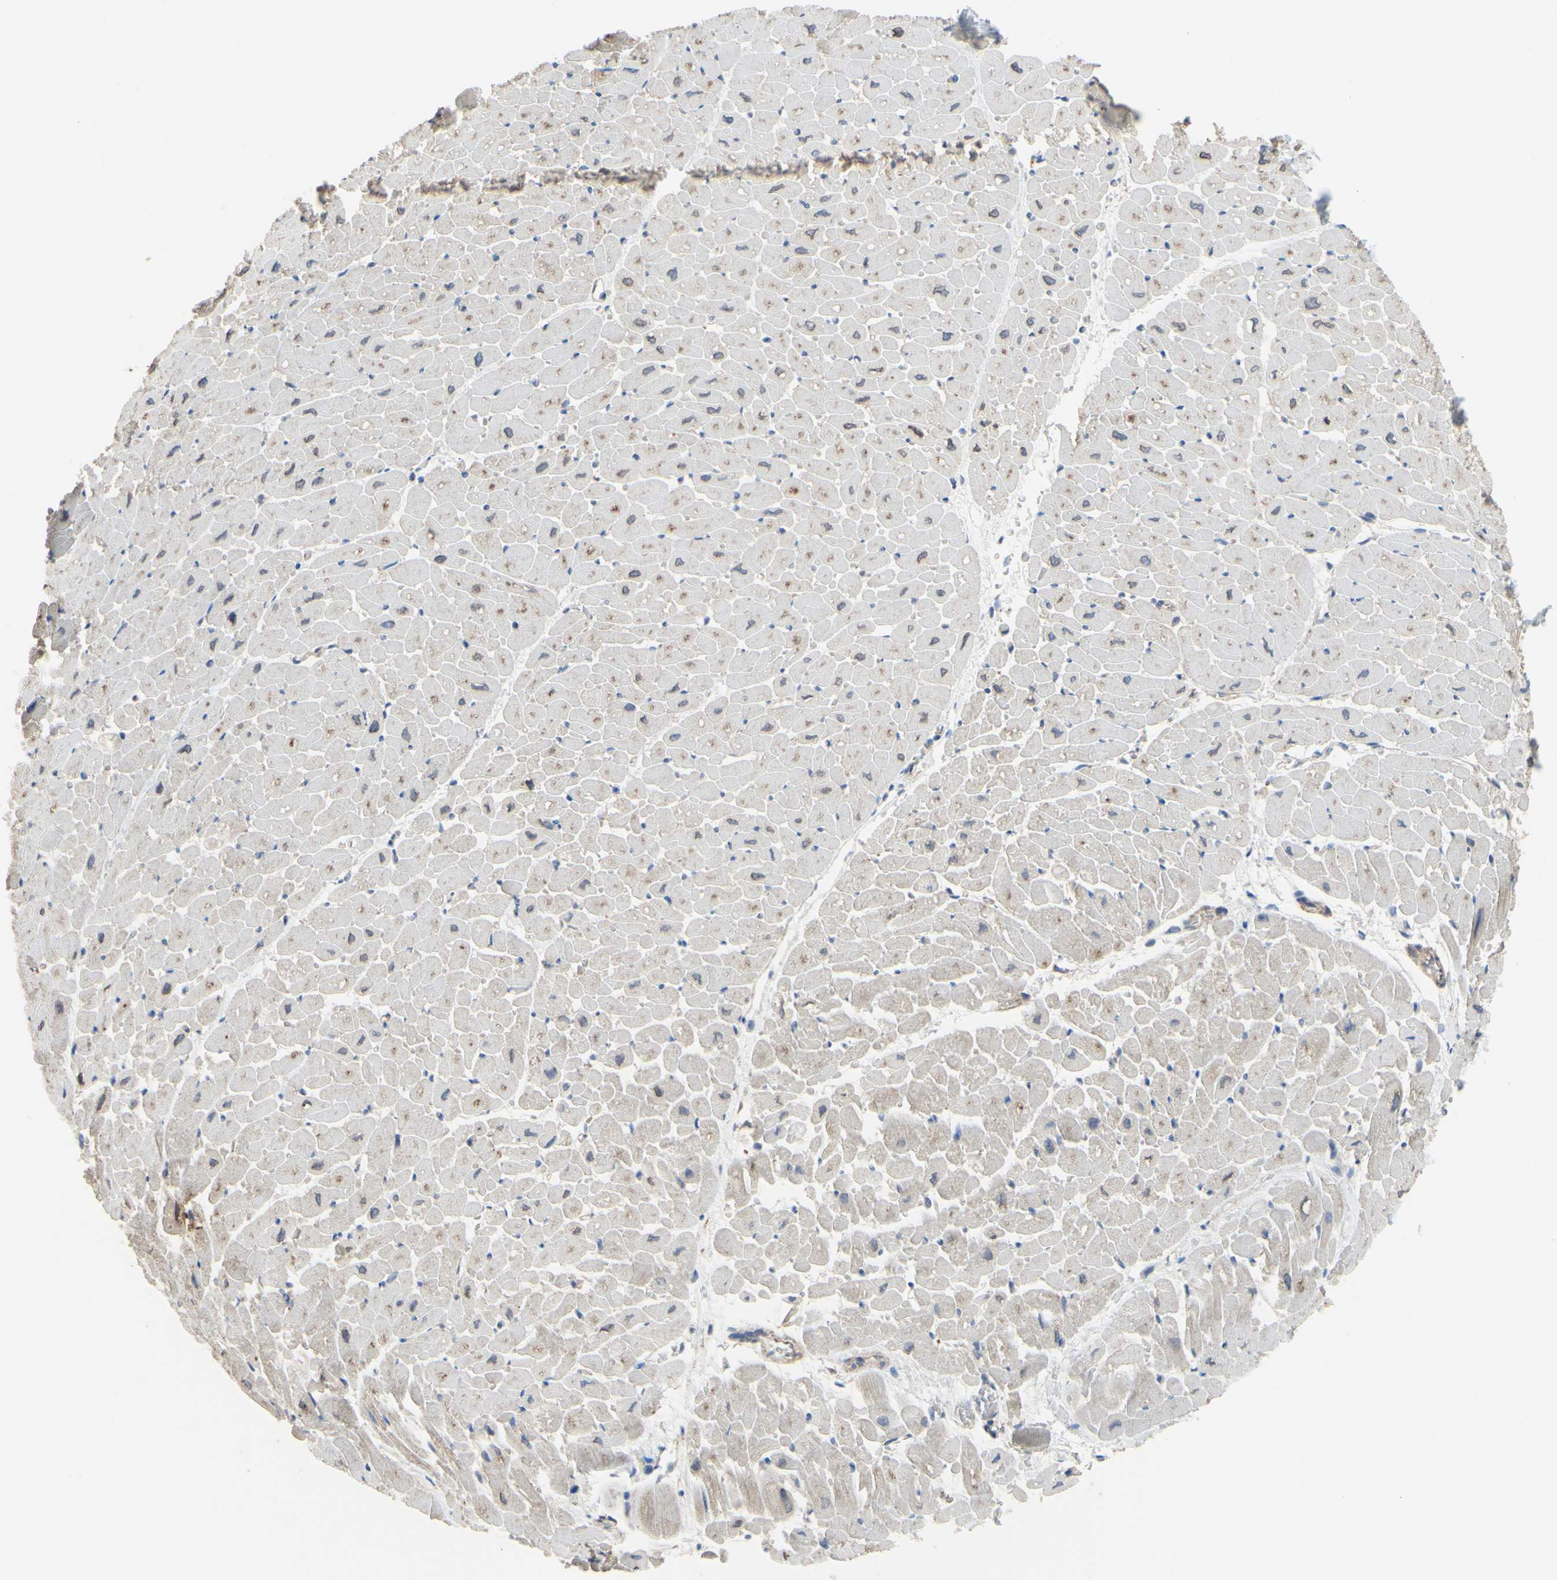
{"staining": {"intensity": "weak", "quantity": ">75%", "location": "cytoplasmic/membranous"}, "tissue": "heart muscle", "cell_type": "Cardiomyocytes", "image_type": "normal", "snomed": [{"axis": "morphology", "description": "Normal tissue, NOS"}, {"axis": "topography", "description": "Heart"}], "caption": "This photomicrograph demonstrates immunohistochemistry (IHC) staining of benign heart muscle, with low weak cytoplasmic/membranous positivity in approximately >75% of cardiomyocytes.", "gene": "BECN1", "patient": {"sex": "male", "age": 45}}